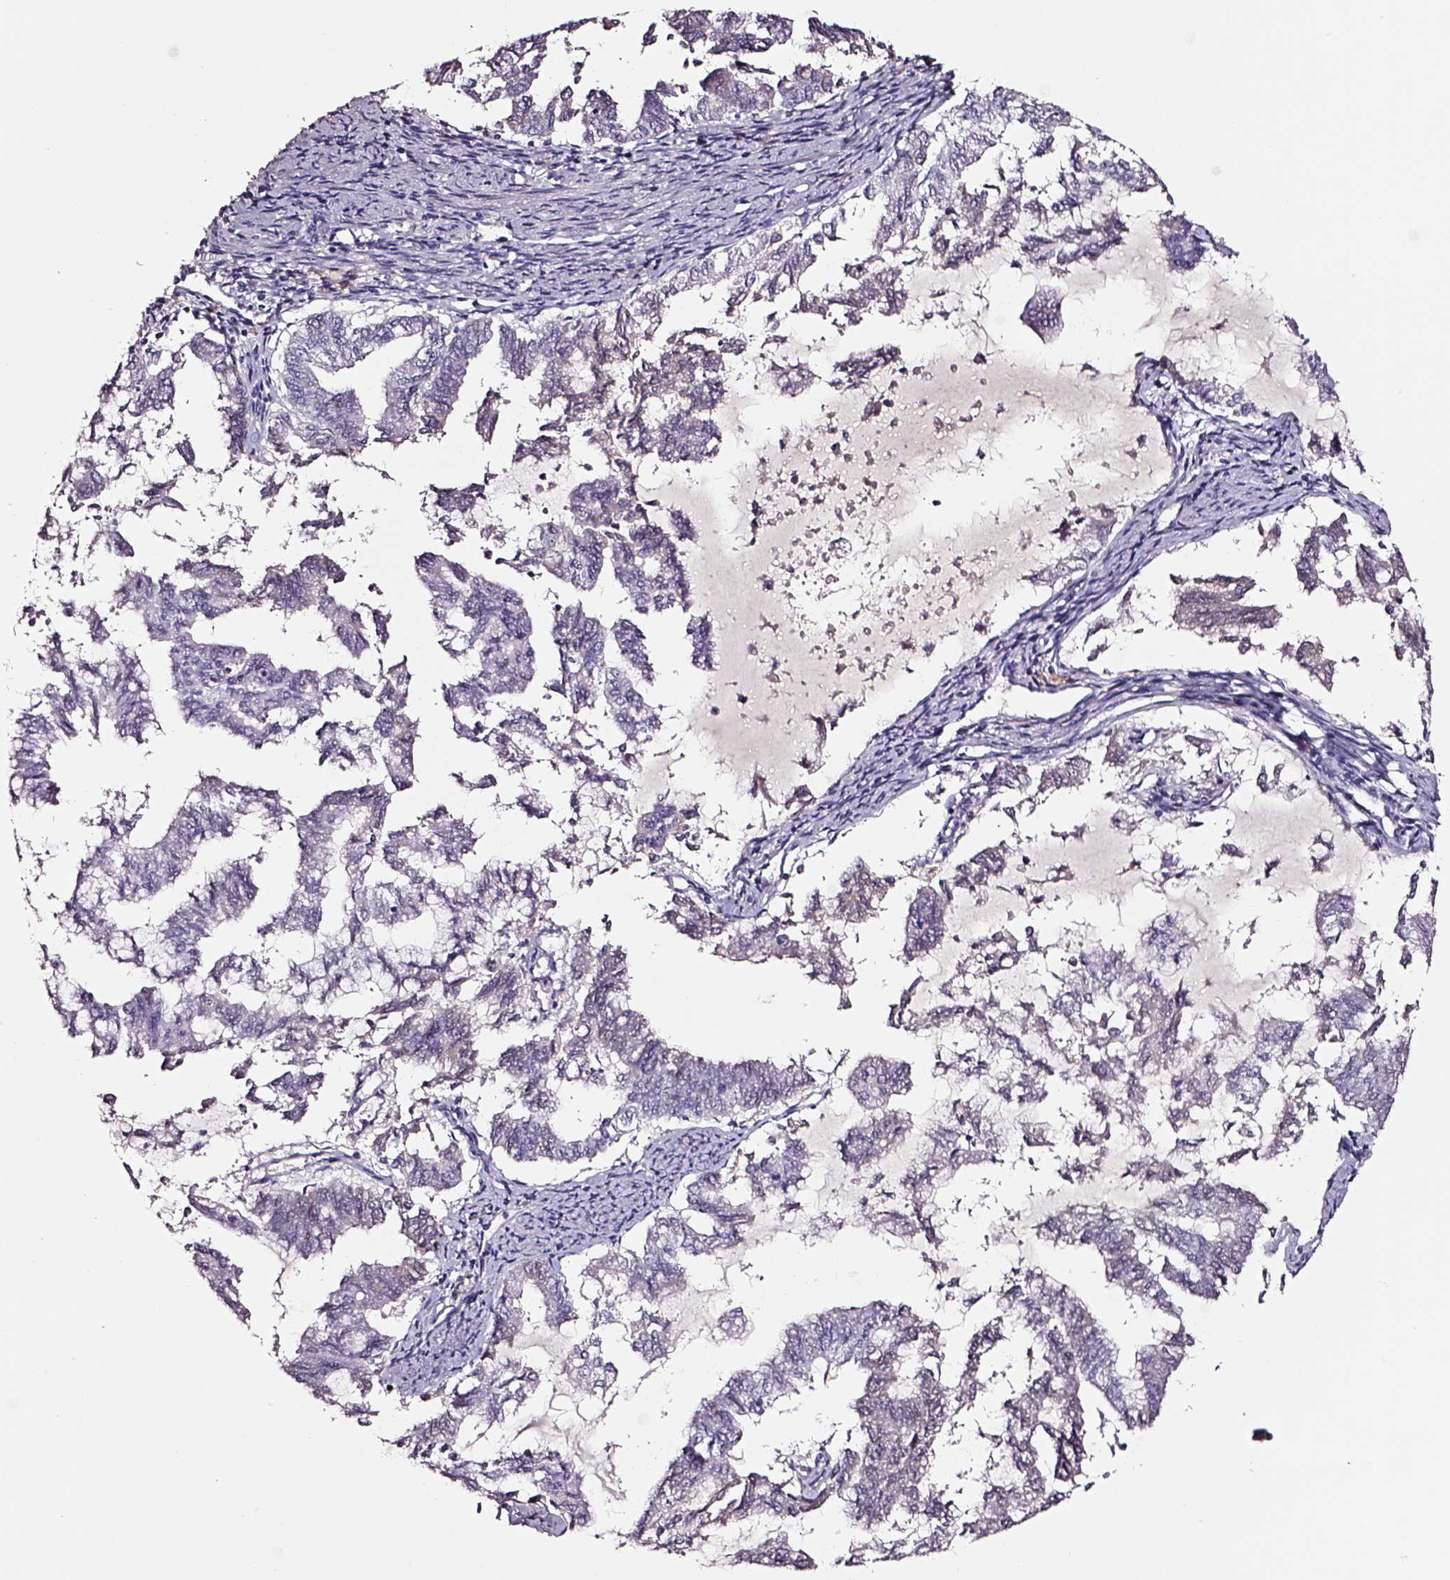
{"staining": {"intensity": "negative", "quantity": "none", "location": "none"}, "tissue": "endometrial cancer", "cell_type": "Tumor cells", "image_type": "cancer", "snomed": [{"axis": "morphology", "description": "Adenocarcinoma, NOS"}, {"axis": "topography", "description": "Endometrium"}], "caption": "High magnification brightfield microscopy of endometrial cancer (adenocarcinoma) stained with DAB (brown) and counterstained with hematoxylin (blue): tumor cells show no significant staining.", "gene": "SMIM17", "patient": {"sex": "female", "age": 79}}